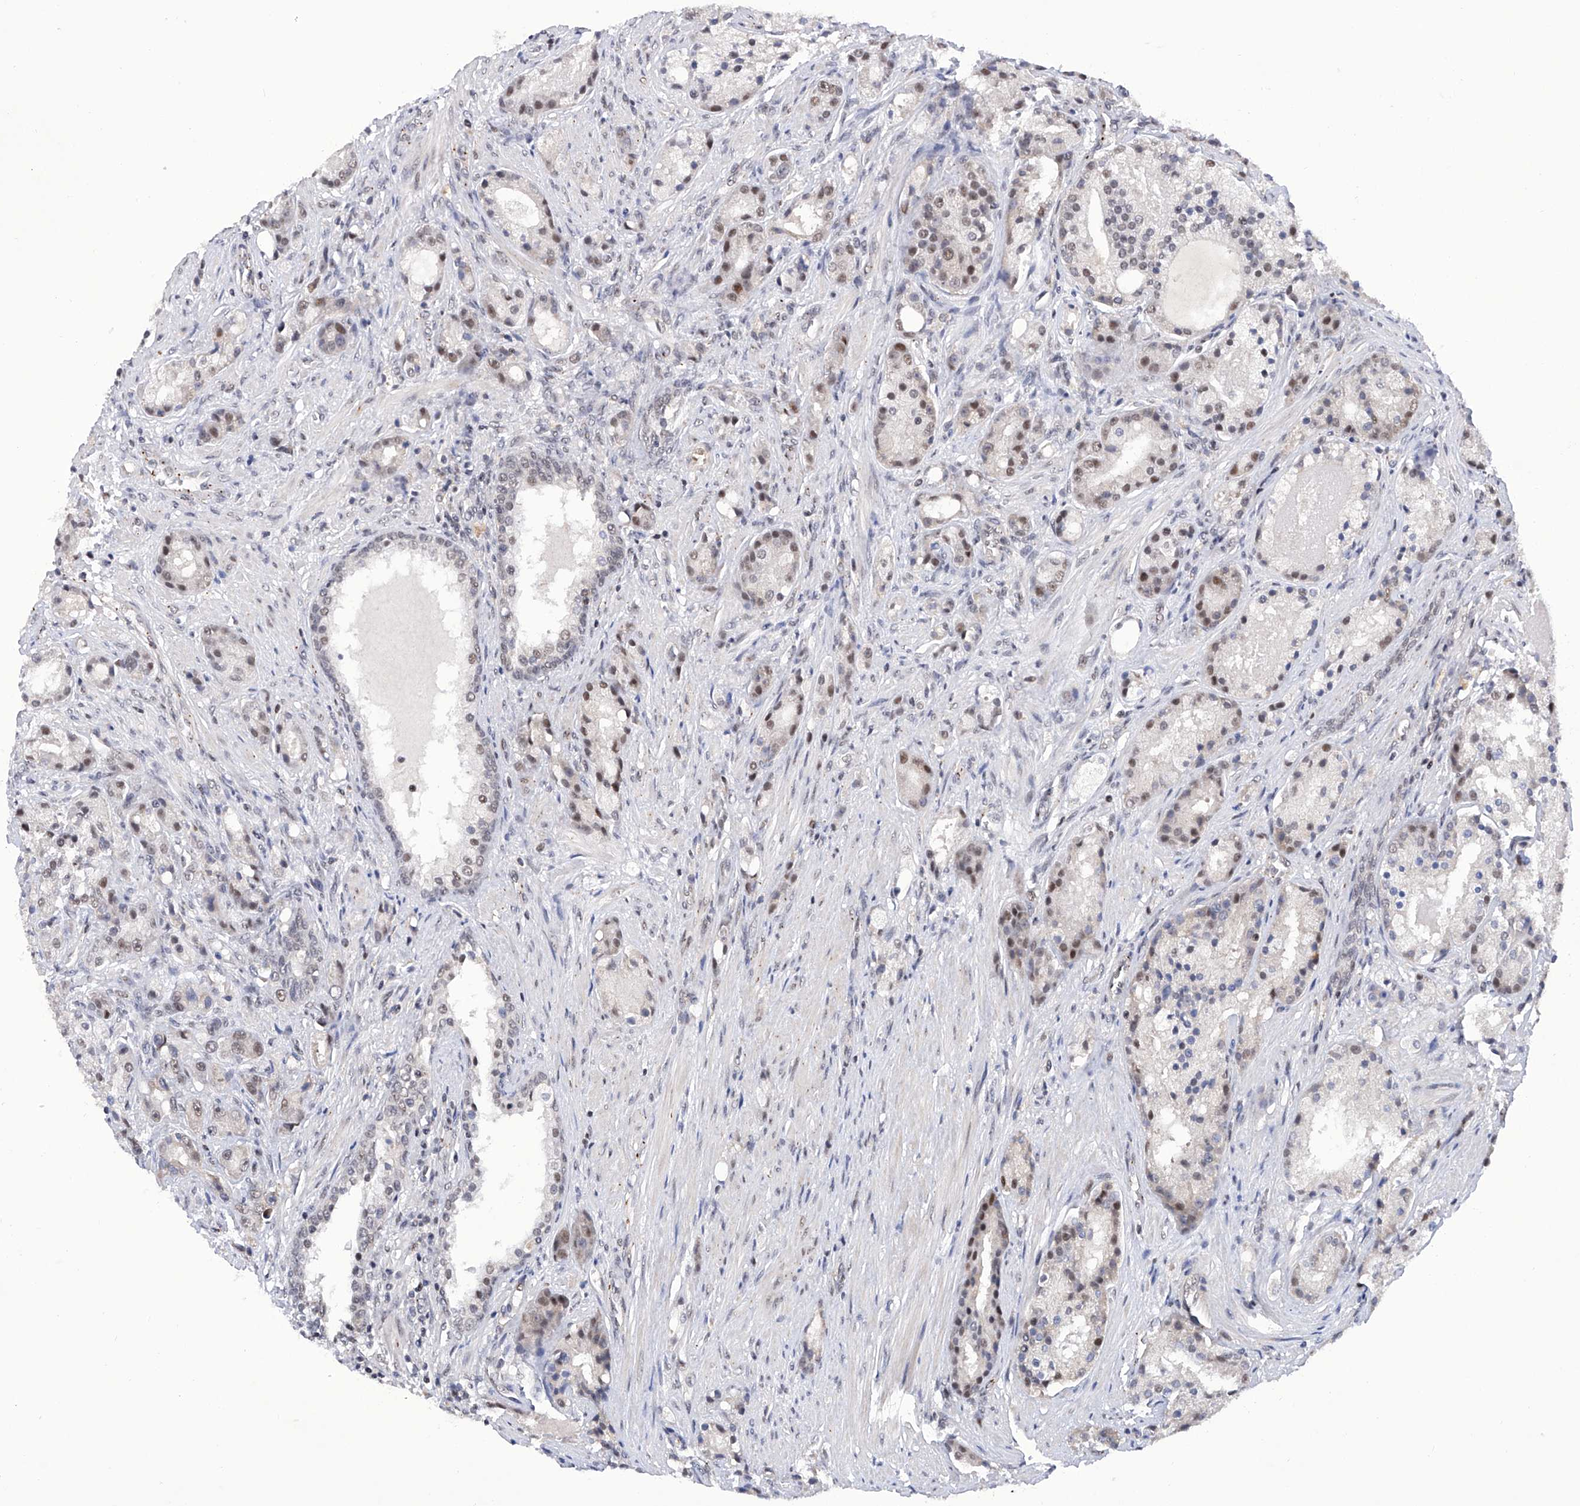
{"staining": {"intensity": "moderate", "quantity": "25%-75%", "location": "nuclear"}, "tissue": "prostate cancer", "cell_type": "Tumor cells", "image_type": "cancer", "snomed": [{"axis": "morphology", "description": "Adenocarcinoma, High grade"}, {"axis": "topography", "description": "Prostate"}], "caption": "Immunohistochemical staining of prostate cancer (high-grade adenocarcinoma) exhibits moderate nuclear protein positivity in about 25%-75% of tumor cells. Nuclei are stained in blue.", "gene": "RAD54L", "patient": {"sex": "male", "age": 60}}